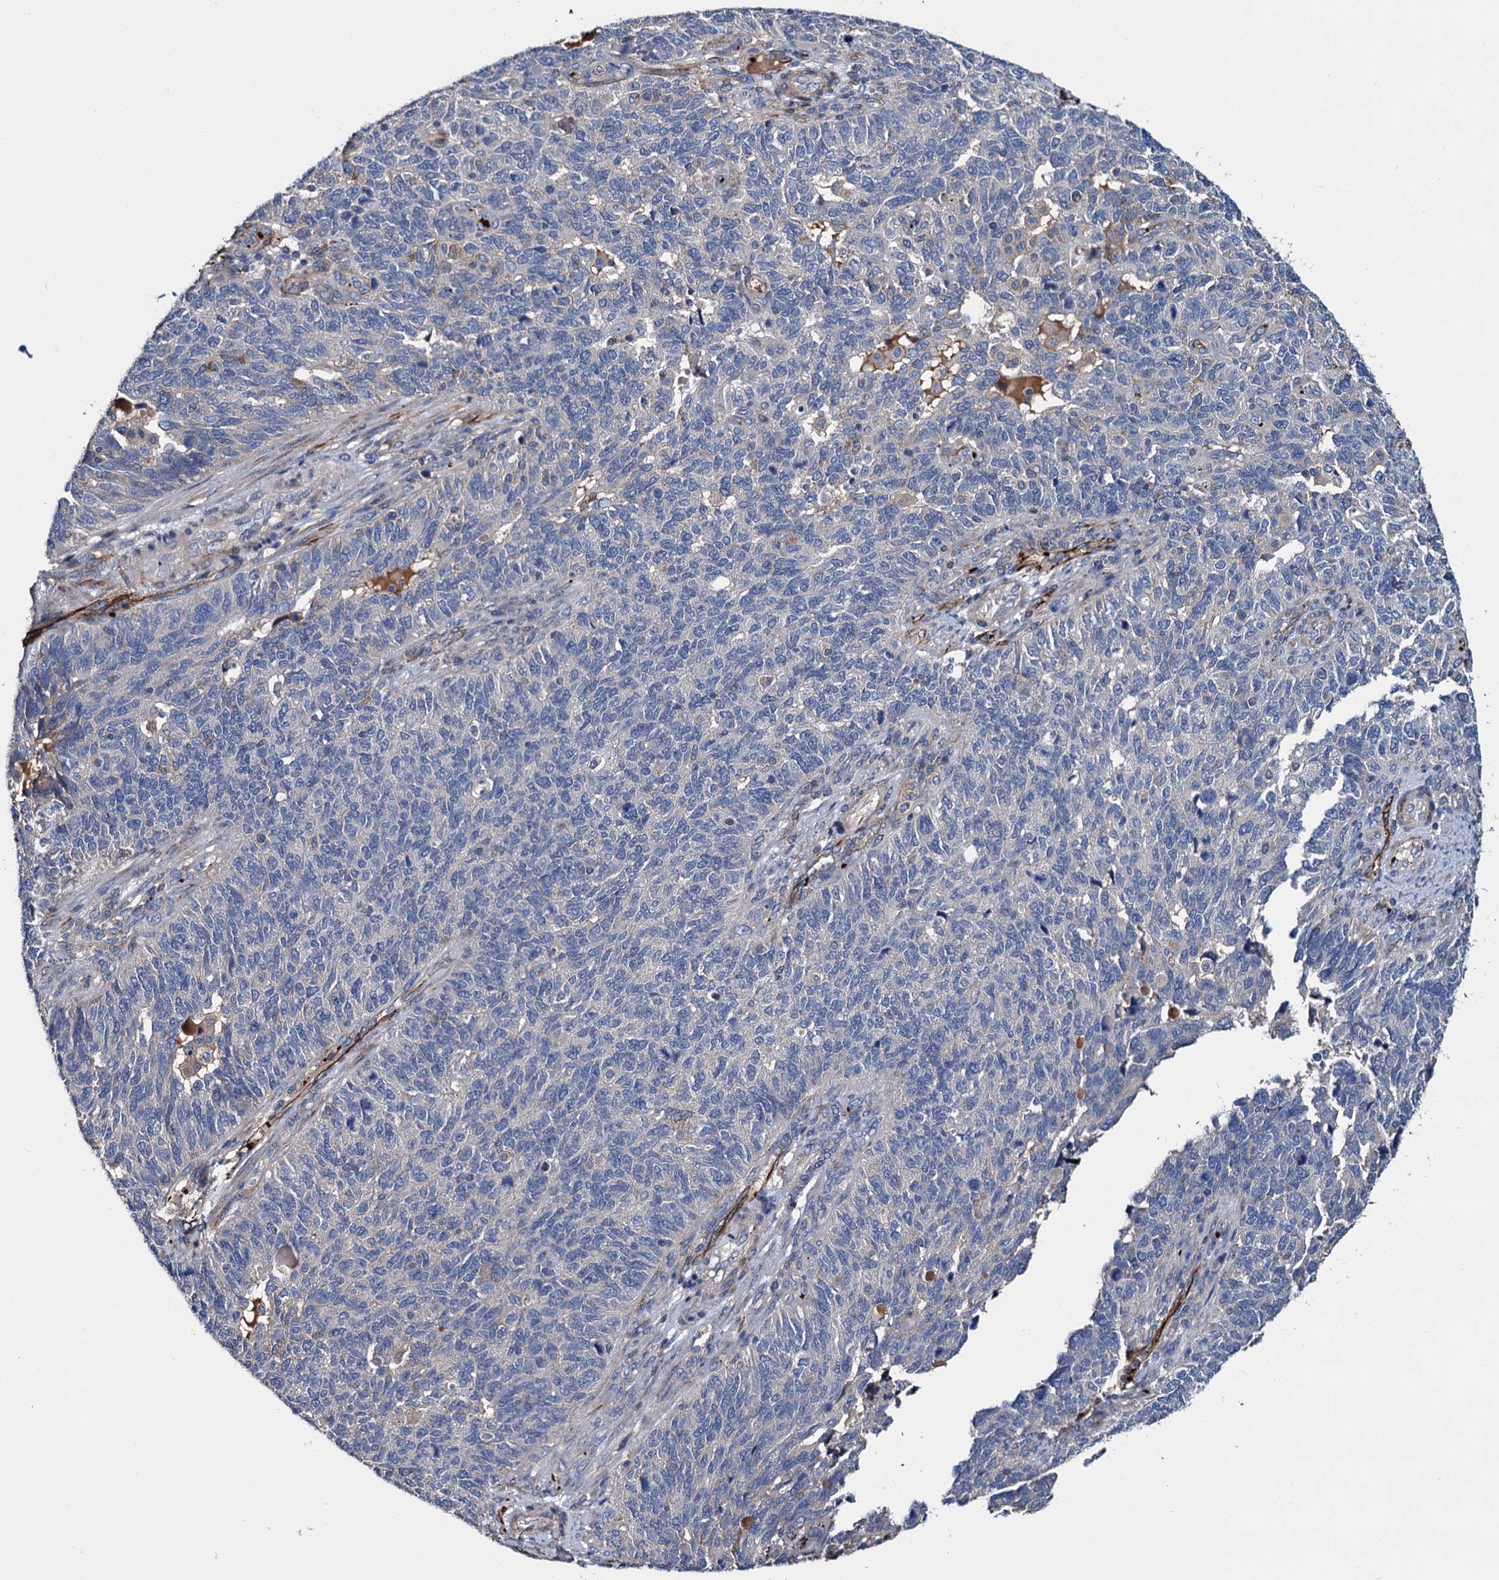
{"staining": {"intensity": "negative", "quantity": "none", "location": "none"}, "tissue": "endometrial cancer", "cell_type": "Tumor cells", "image_type": "cancer", "snomed": [{"axis": "morphology", "description": "Adenocarcinoma, NOS"}, {"axis": "topography", "description": "Endometrium"}], "caption": "This is an immunohistochemistry (IHC) micrograph of human adenocarcinoma (endometrial). There is no staining in tumor cells.", "gene": "CACNA1C", "patient": {"sex": "female", "age": 66}}